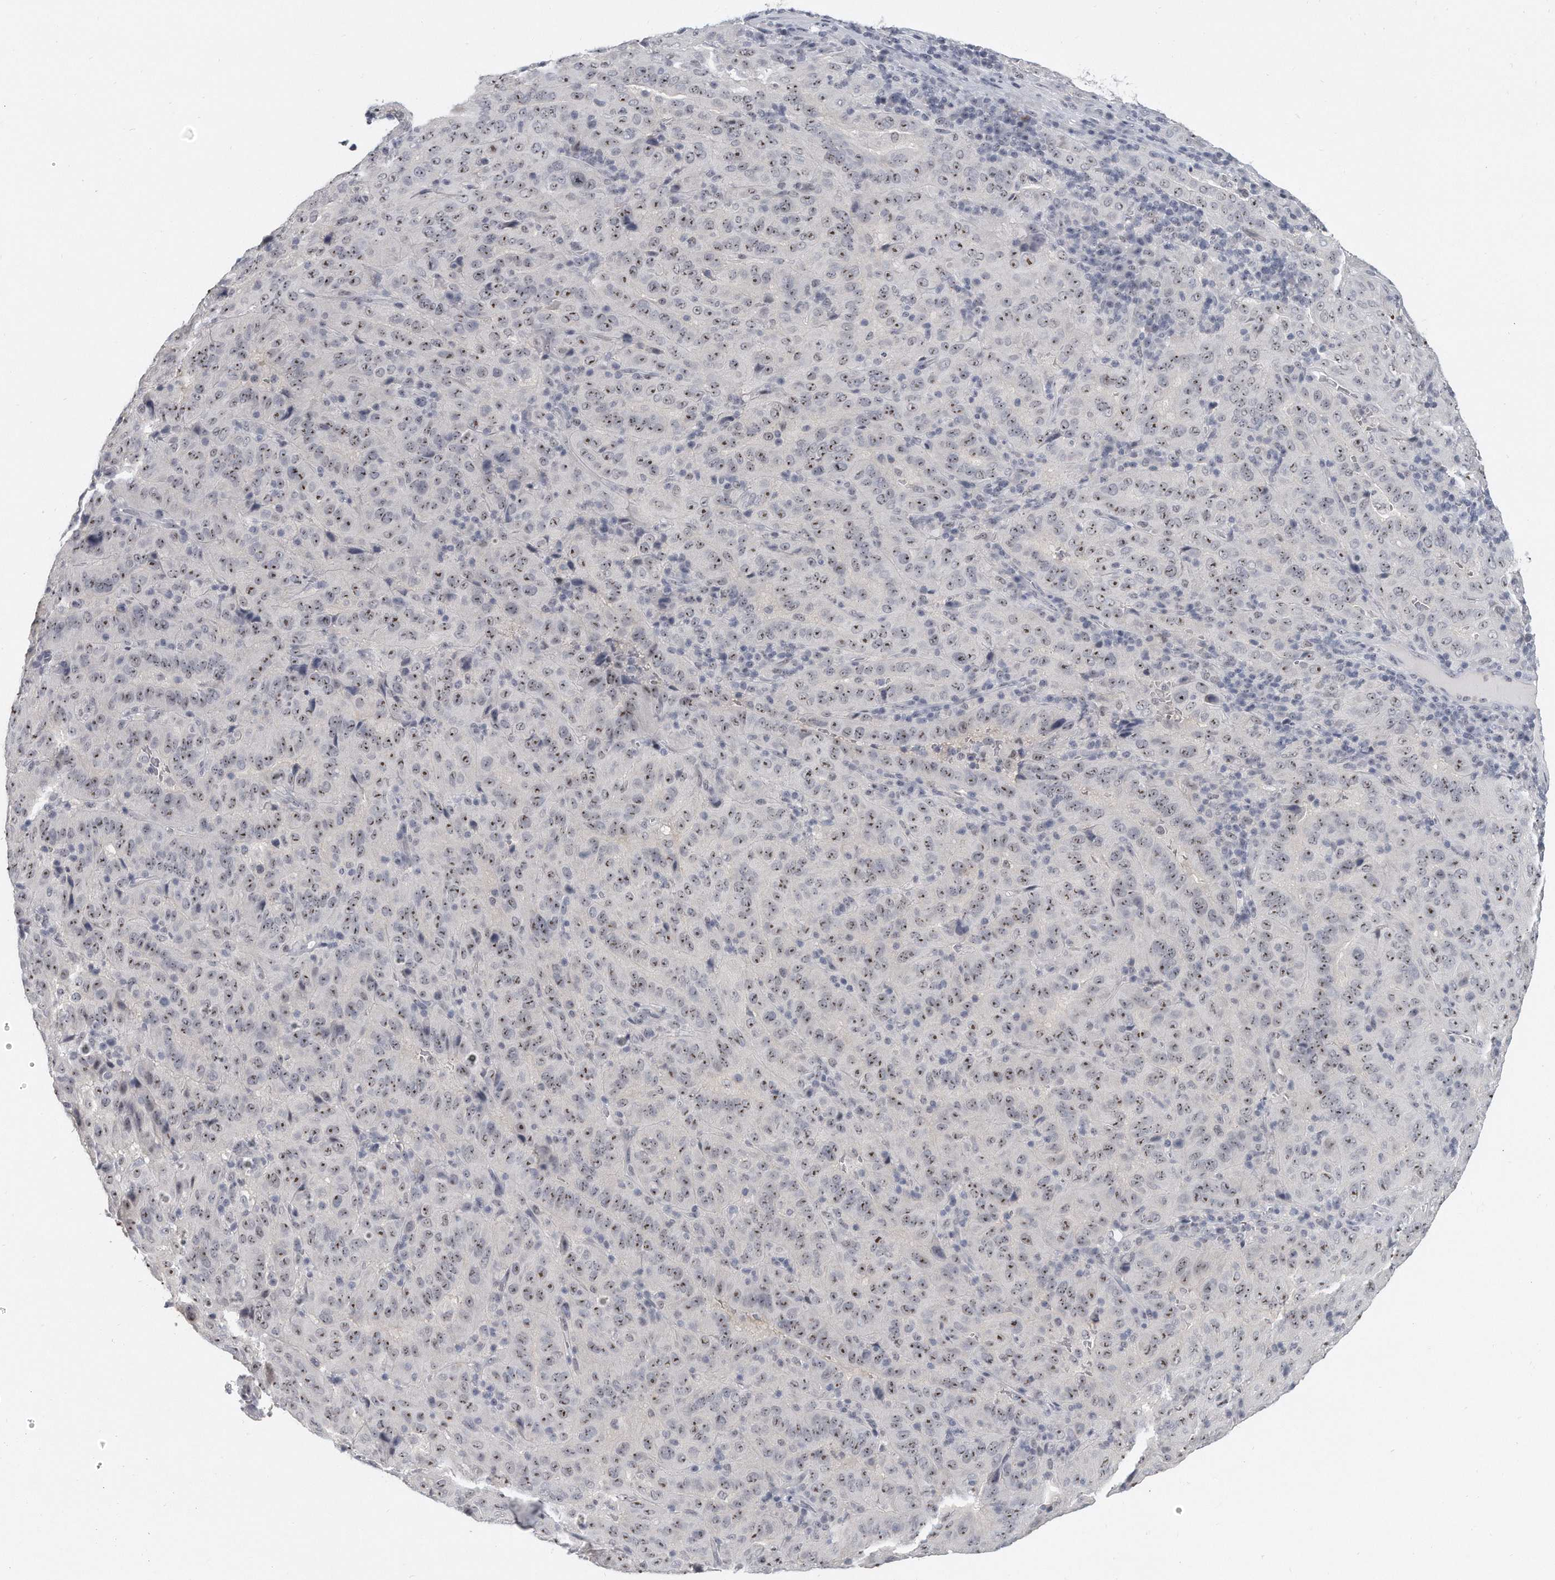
{"staining": {"intensity": "moderate", "quantity": ">75%", "location": "nuclear"}, "tissue": "pancreatic cancer", "cell_type": "Tumor cells", "image_type": "cancer", "snomed": [{"axis": "morphology", "description": "Adenocarcinoma, NOS"}, {"axis": "topography", "description": "Pancreas"}], "caption": "Immunohistochemical staining of human adenocarcinoma (pancreatic) demonstrates medium levels of moderate nuclear expression in approximately >75% of tumor cells.", "gene": "TFCP2L1", "patient": {"sex": "male", "age": 63}}